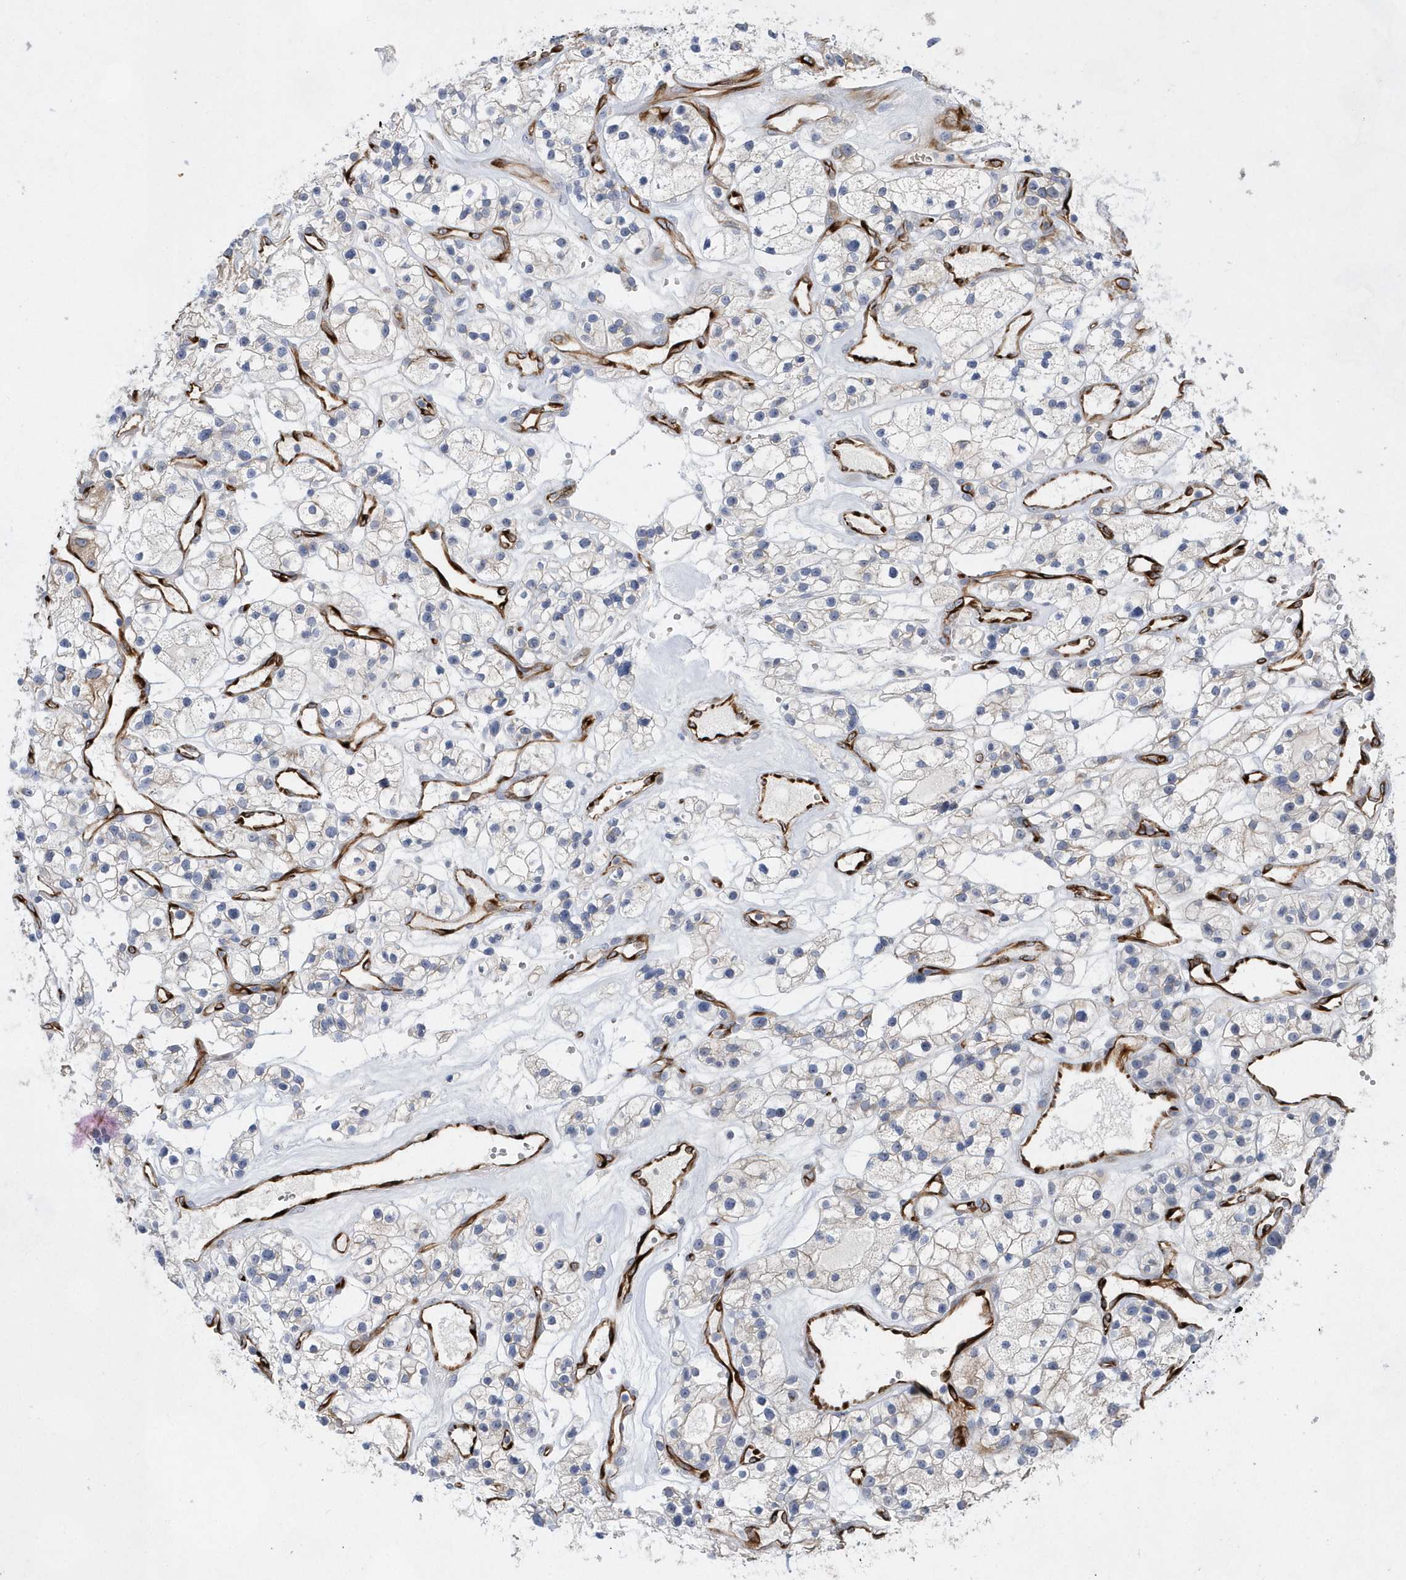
{"staining": {"intensity": "moderate", "quantity": "<25%", "location": "cytoplasmic/membranous"}, "tissue": "renal cancer", "cell_type": "Tumor cells", "image_type": "cancer", "snomed": [{"axis": "morphology", "description": "Adenocarcinoma, NOS"}, {"axis": "topography", "description": "Kidney"}], "caption": "Adenocarcinoma (renal) stained with a brown dye reveals moderate cytoplasmic/membranous positive positivity in about <25% of tumor cells.", "gene": "TMEM132B", "patient": {"sex": "female", "age": 57}}